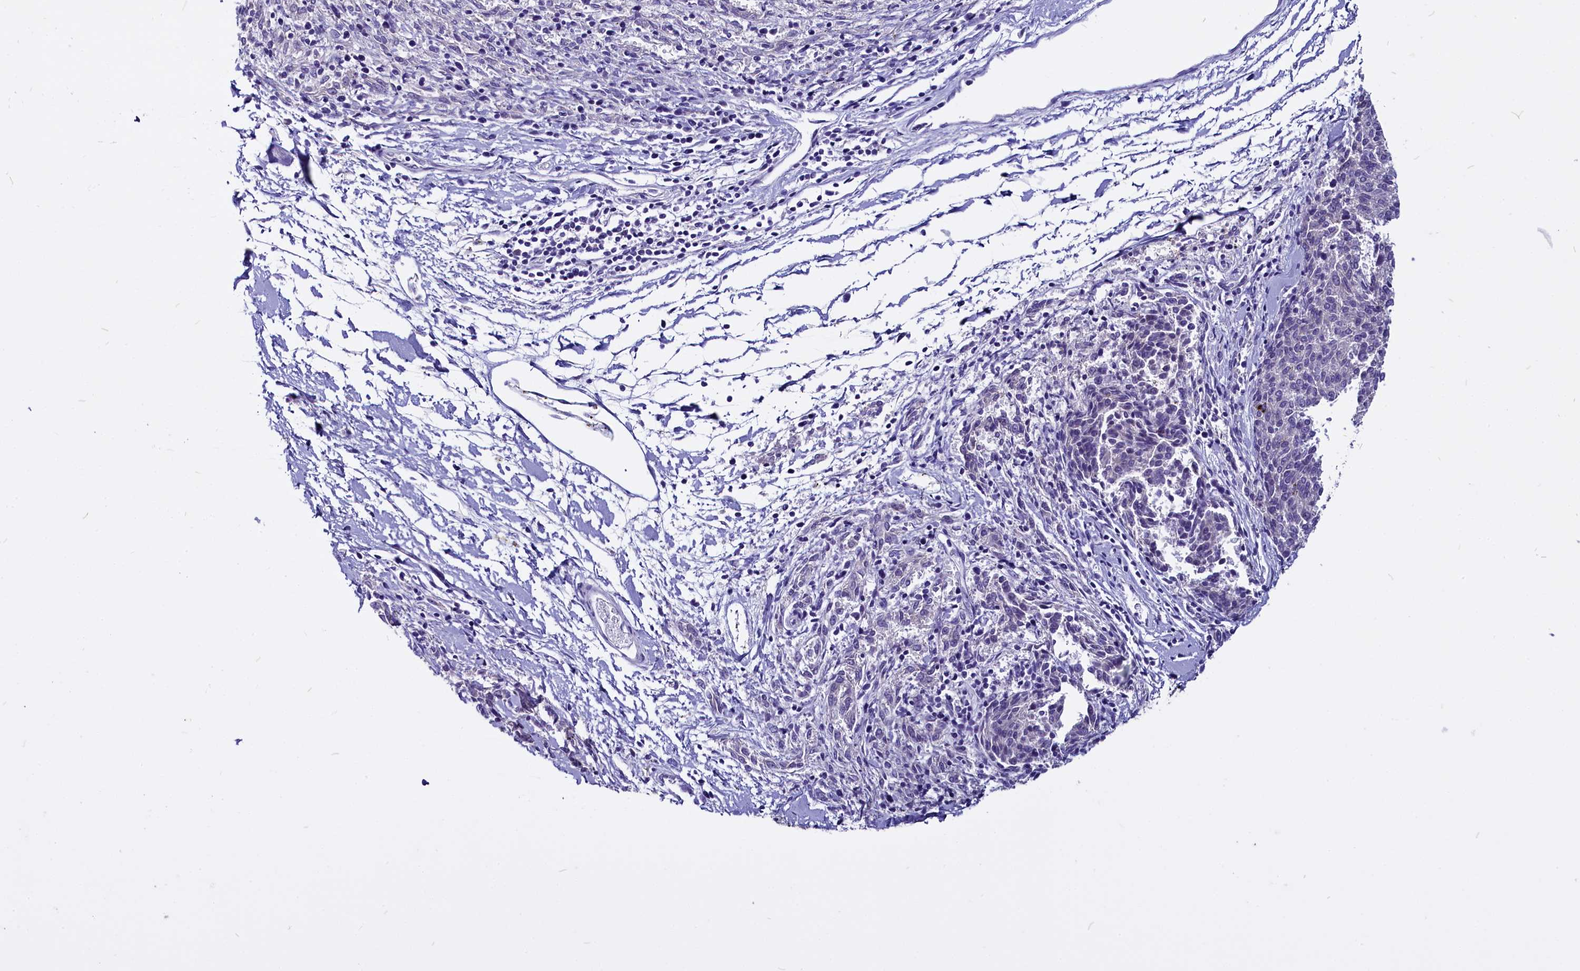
{"staining": {"intensity": "negative", "quantity": "none", "location": "none"}, "tissue": "melanoma", "cell_type": "Tumor cells", "image_type": "cancer", "snomed": [{"axis": "morphology", "description": "Malignant melanoma, NOS"}, {"axis": "topography", "description": "Skin"}], "caption": "DAB immunohistochemical staining of malignant melanoma shows no significant expression in tumor cells.", "gene": "CEP170", "patient": {"sex": "female", "age": 72}}